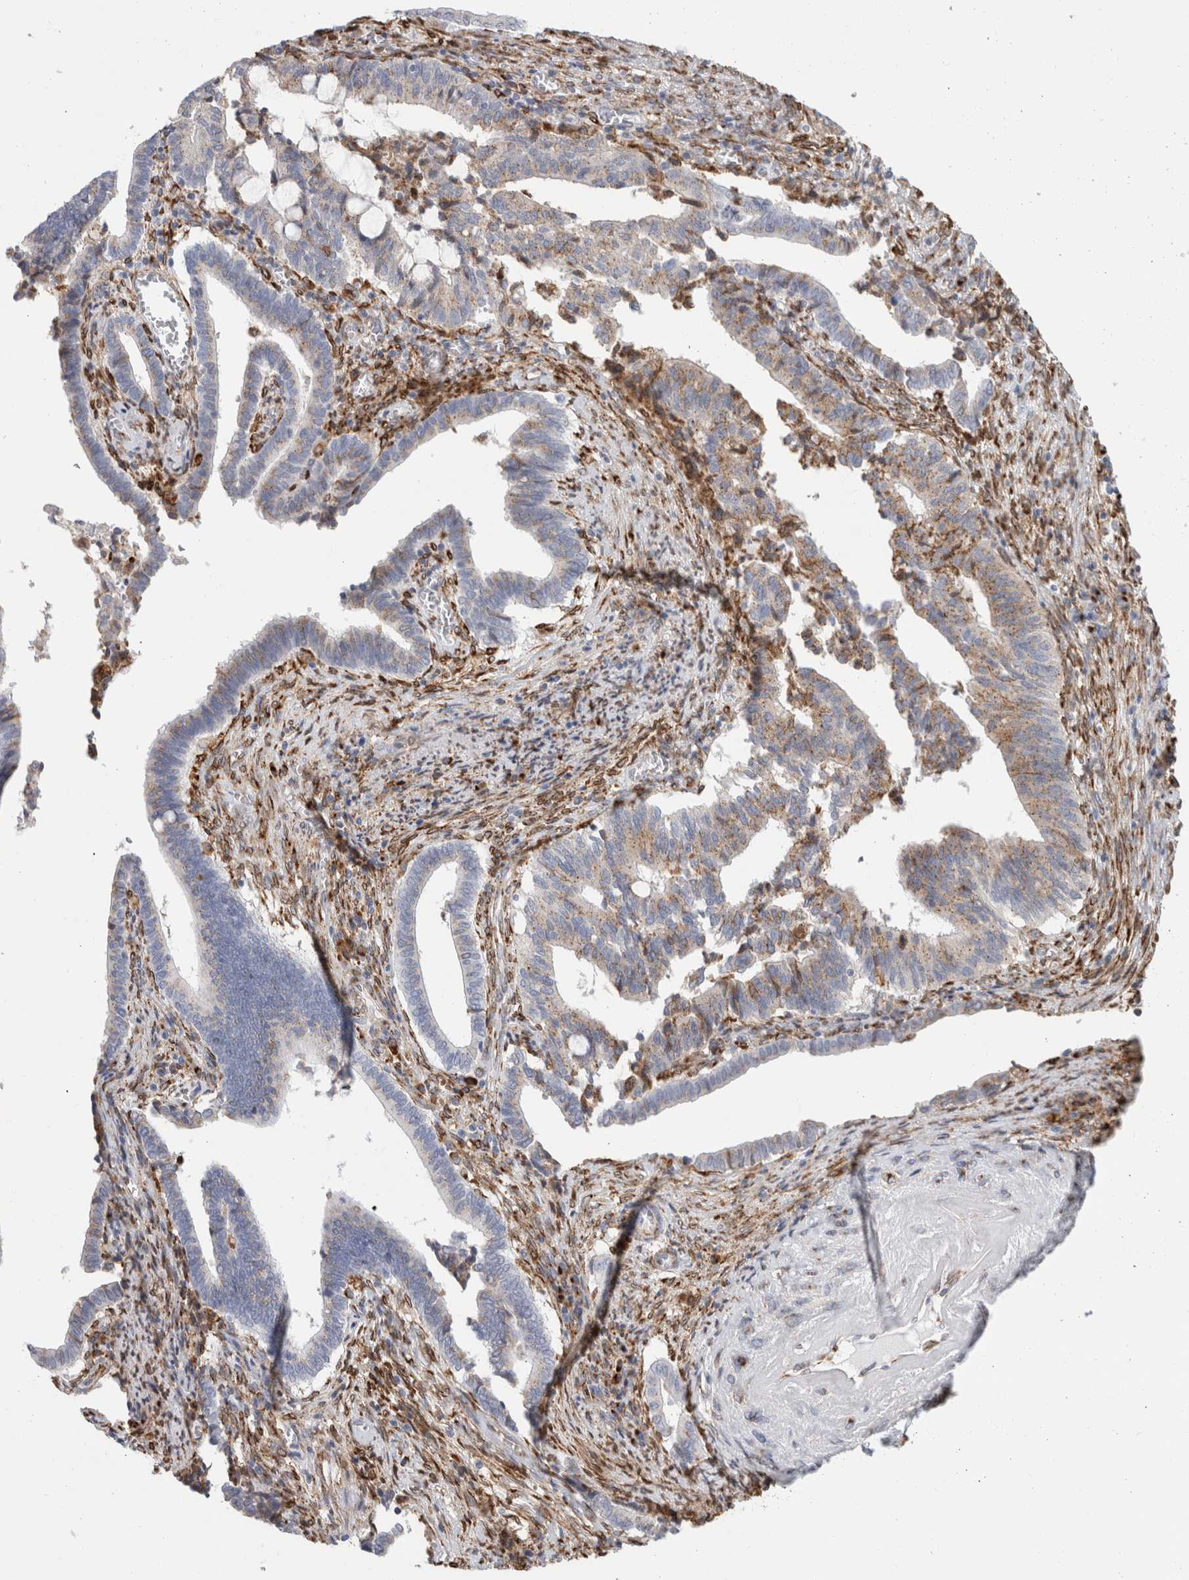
{"staining": {"intensity": "moderate", "quantity": "<25%", "location": "cytoplasmic/membranous"}, "tissue": "cervical cancer", "cell_type": "Tumor cells", "image_type": "cancer", "snomed": [{"axis": "morphology", "description": "Adenocarcinoma, NOS"}, {"axis": "topography", "description": "Cervix"}], "caption": "Cervical cancer (adenocarcinoma) tissue shows moderate cytoplasmic/membranous expression in about <25% of tumor cells Using DAB (3,3'-diaminobenzidine) (brown) and hematoxylin (blue) stains, captured at high magnification using brightfield microscopy.", "gene": "MCFD2", "patient": {"sex": "female", "age": 44}}